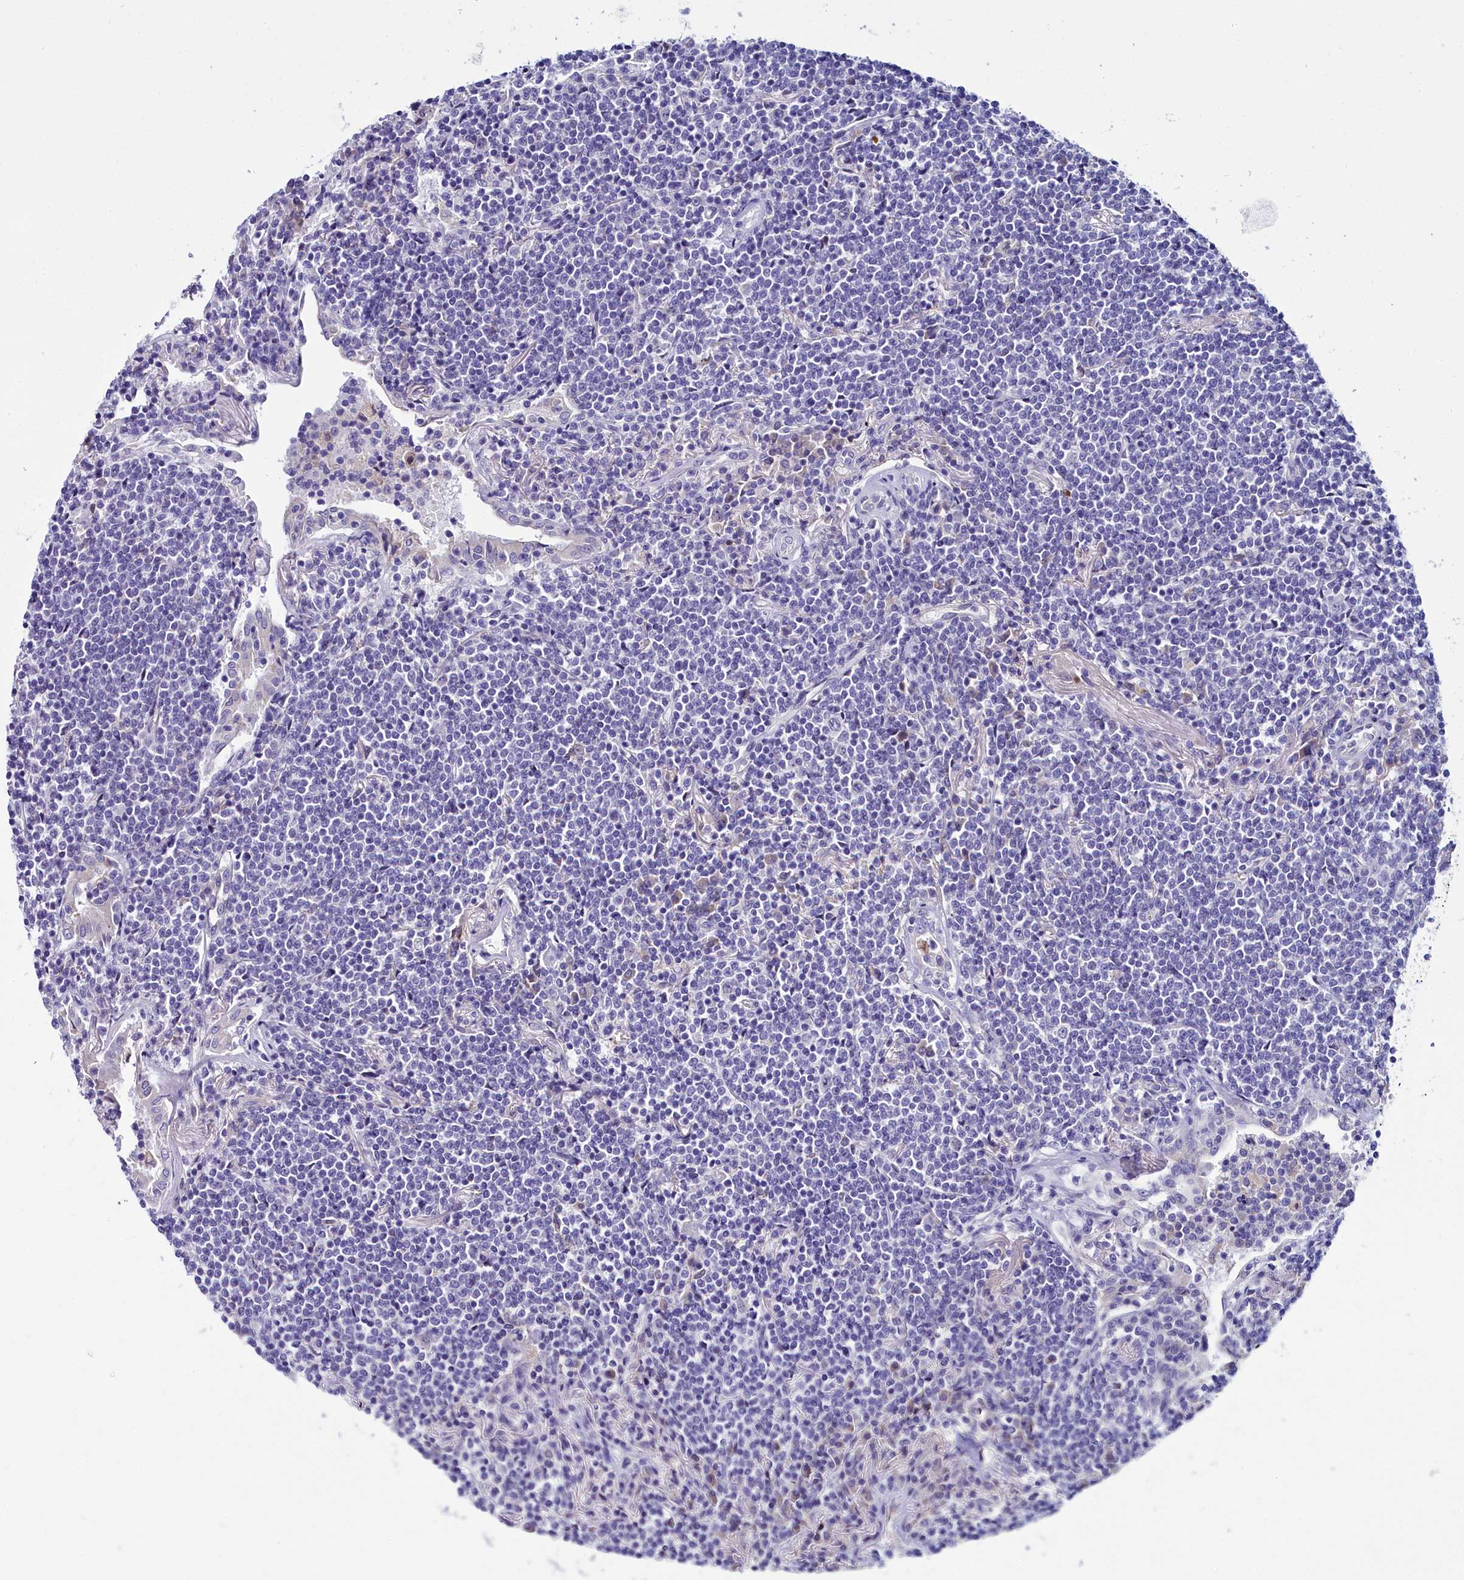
{"staining": {"intensity": "negative", "quantity": "none", "location": "none"}, "tissue": "lymphoma", "cell_type": "Tumor cells", "image_type": "cancer", "snomed": [{"axis": "morphology", "description": "Malignant lymphoma, non-Hodgkin's type, Low grade"}, {"axis": "topography", "description": "Lung"}], "caption": "Immunohistochemistry image of neoplastic tissue: human low-grade malignant lymphoma, non-Hodgkin's type stained with DAB demonstrates no significant protein staining in tumor cells.", "gene": "ELAPOR2", "patient": {"sex": "female", "age": 71}}